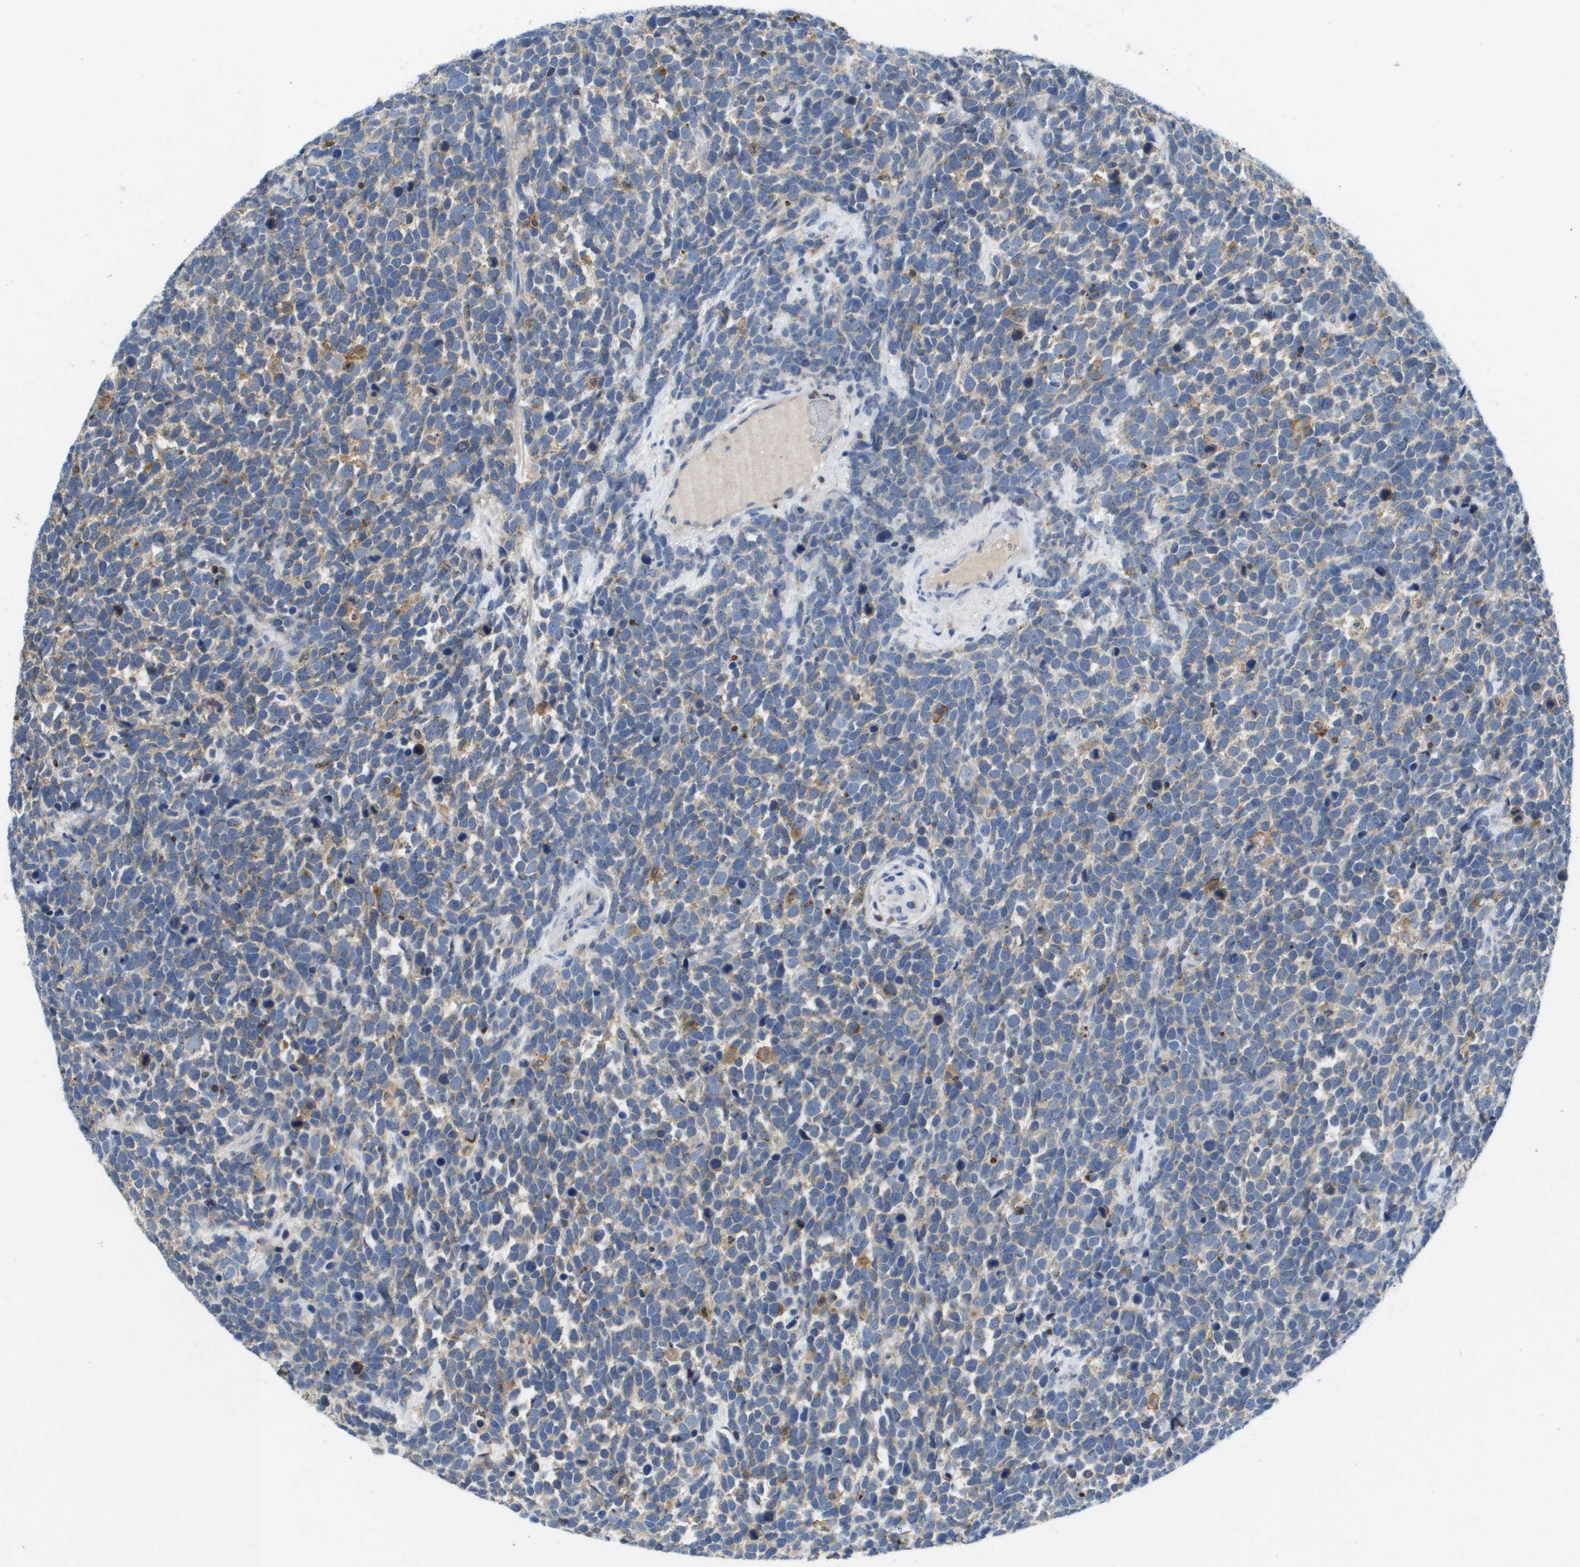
{"staining": {"intensity": "weak", "quantity": "<25%", "location": "cytoplasmic/membranous"}, "tissue": "urothelial cancer", "cell_type": "Tumor cells", "image_type": "cancer", "snomed": [{"axis": "morphology", "description": "Urothelial carcinoma, High grade"}, {"axis": "topography", "description": "Urinary bladder"}], "caption": "Urothelial cancer was stained to show a protein in brown. There is no significant staining in tumor cells. (DAB immunohistochemistry with hematoxylin counter stain).", "gene": "LIPG", "patient": {"sex": "female", "age": 82}}